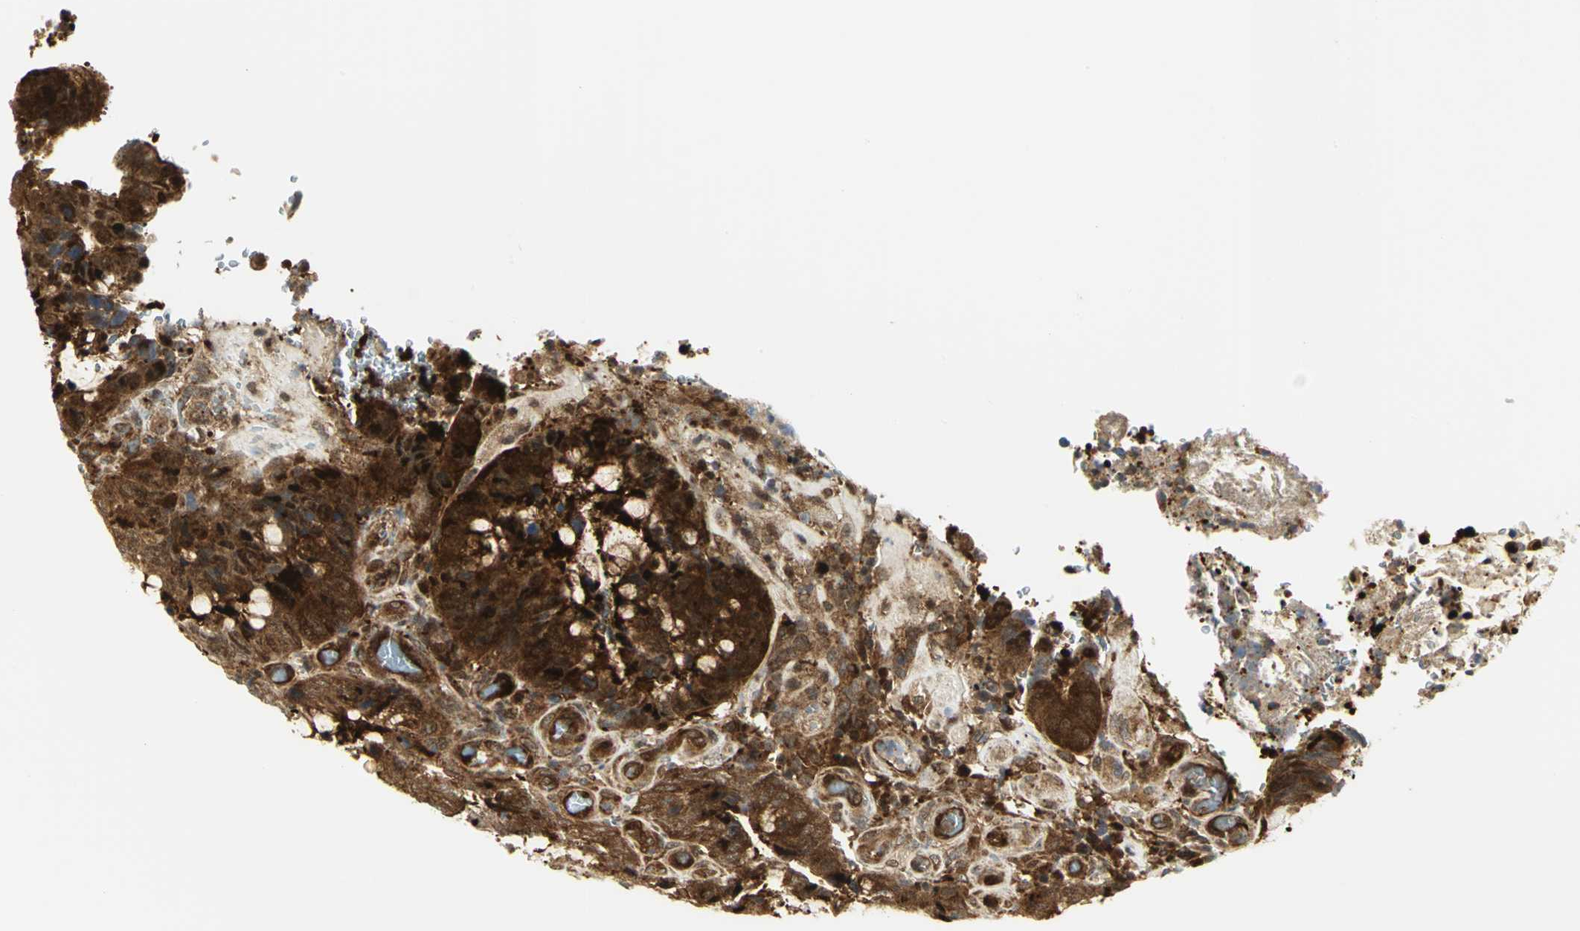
{"staining": {"intensity": "strong", "quantity": ">75%", "location": "cytoplasmic/membranous"}, "tissue": "colorectal cancer", "cell_type": "Tumor cells", "image_type": "cancer", "snomed": [{"axis": "morphology", "description": "Normal tissue, NOS"}, {"axis": "morphology", "description": "Adenocarcinoma, NOS"}, {"axis": "topography", "description": "Rectum"}, {"axis": "topography", "description": "Peripheral nerve tissue"}], "caption": "The image displays staining of colorectal adenocarcinoma, revealing strong cytoplasmic/membranous protein positivity (brown color) within tumor cells. The staining was performed using DAB (3,3'-diaminobenzidine) to visualize the protein expression in brown, while the nuclei were stained in blue with hematoxylin (Magnification: 20x).", "gene": "EEA1", "patient": {"sex": "male", "age": 92}}